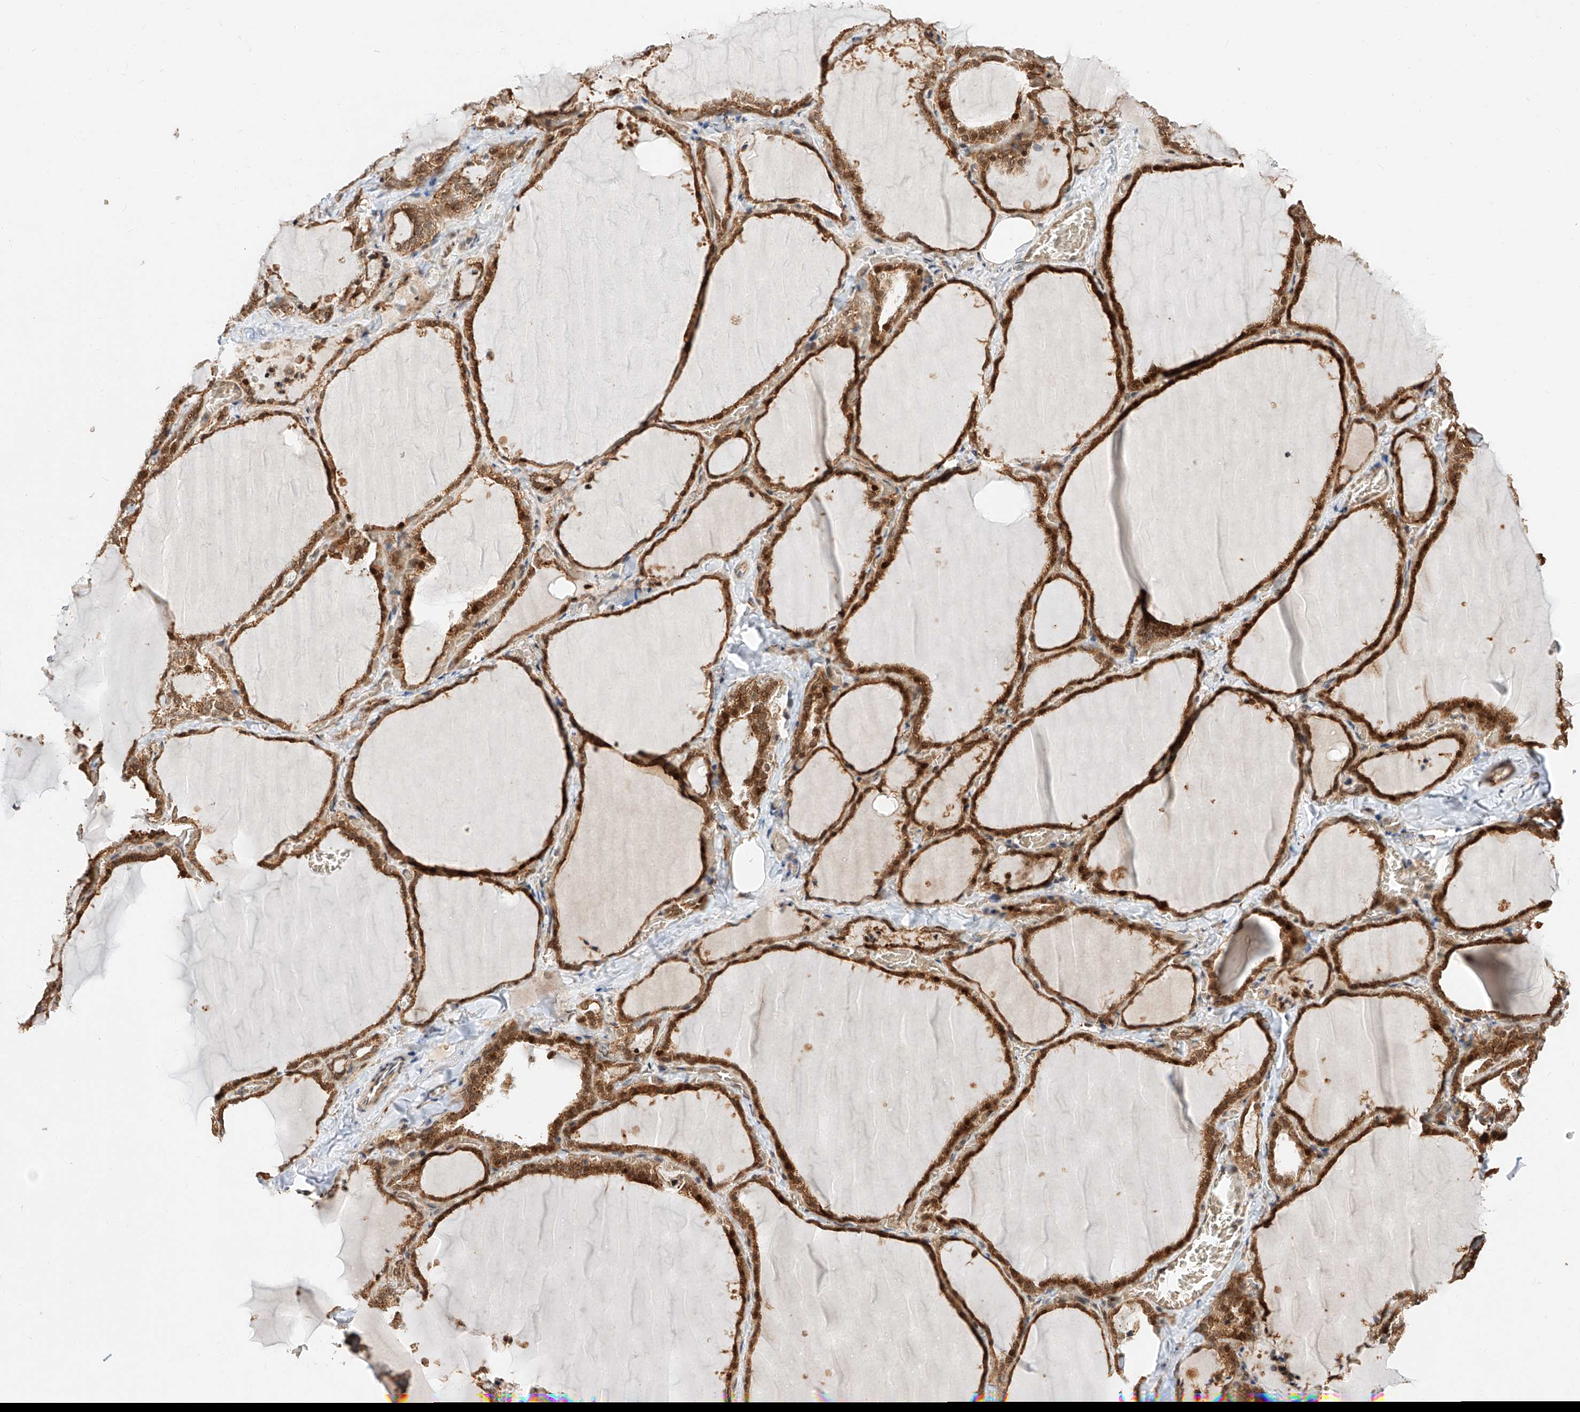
{"staining": {"intensity": "strong", "quantity": ">75%", "location": "cytoplasmic/membranous,nuclear"}, "tissue": "thyroid gland", "cell_type": "Glandular cells", "image_type": "normal", "snomed": [{"axis": "morphology", "description": "Normal tissue, NOS"}, {"axis": "topography", "description": "Thyroid gland"}], "caption": "Strong cytoplasmic/membranous,nuclear staining for a protein is seen in about >75% of glandular cells of normal thyroid gland using immunohistochemistry (IHC).", "gene": "THTPA", "patient": {"sex": "female", "age": 22}}